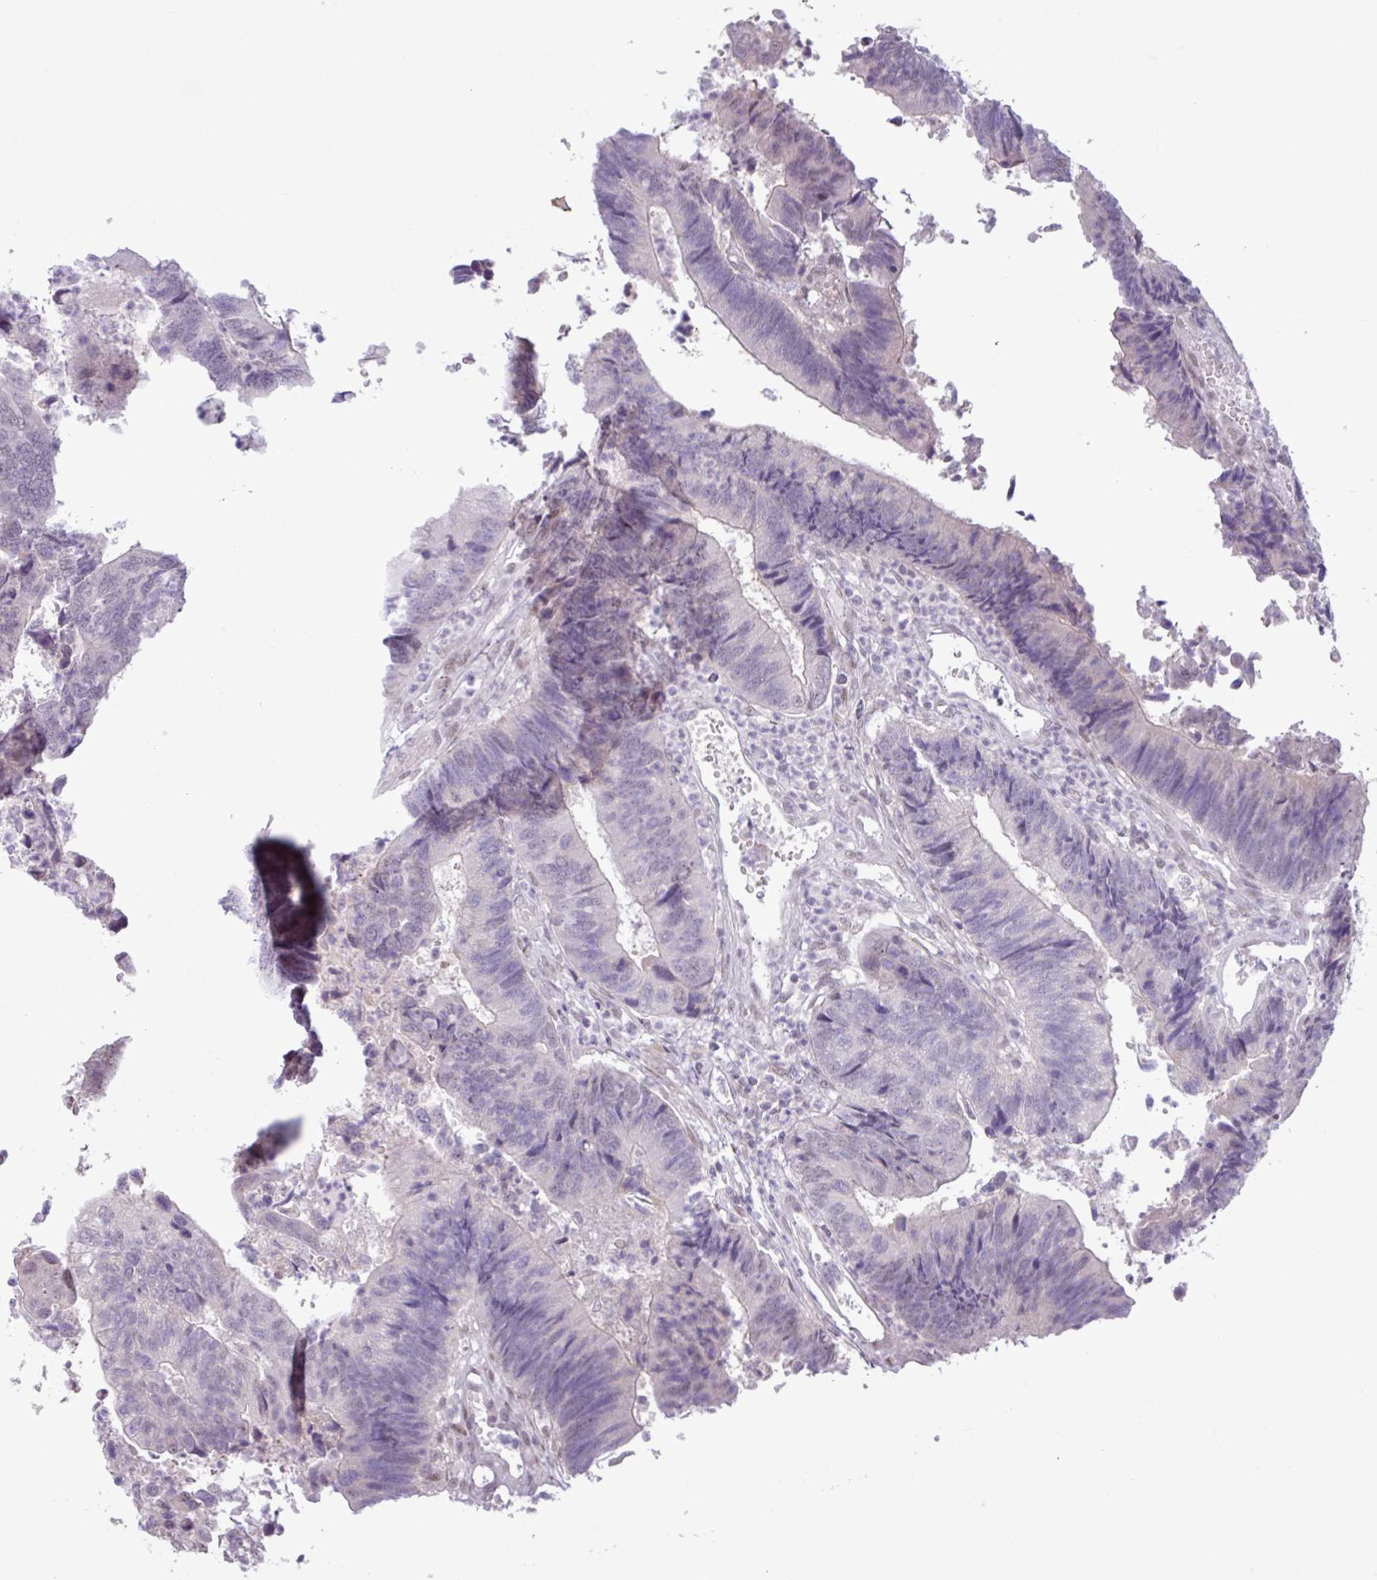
{"staining": {"intensity": "weak", "quantity": "<25%", "location": "nuclear"}, "tissue": "colorectal cancer", "cell_type": "Tumor cells", "image_type": "cancer", "snomed": [{"axis": "morphology", "description": "Adenocarcinoma, NOS"}, {"axis": "topography", "description": "Colon"}], "caption": "Human colorectal cancer (adenocarcinoma) stained for a protein using immunohistochemistry (IHC) exhibits no positivity in tumor cells.", "gene": "NOTCH2", "patient": {"sex": "female", "age": 67}}